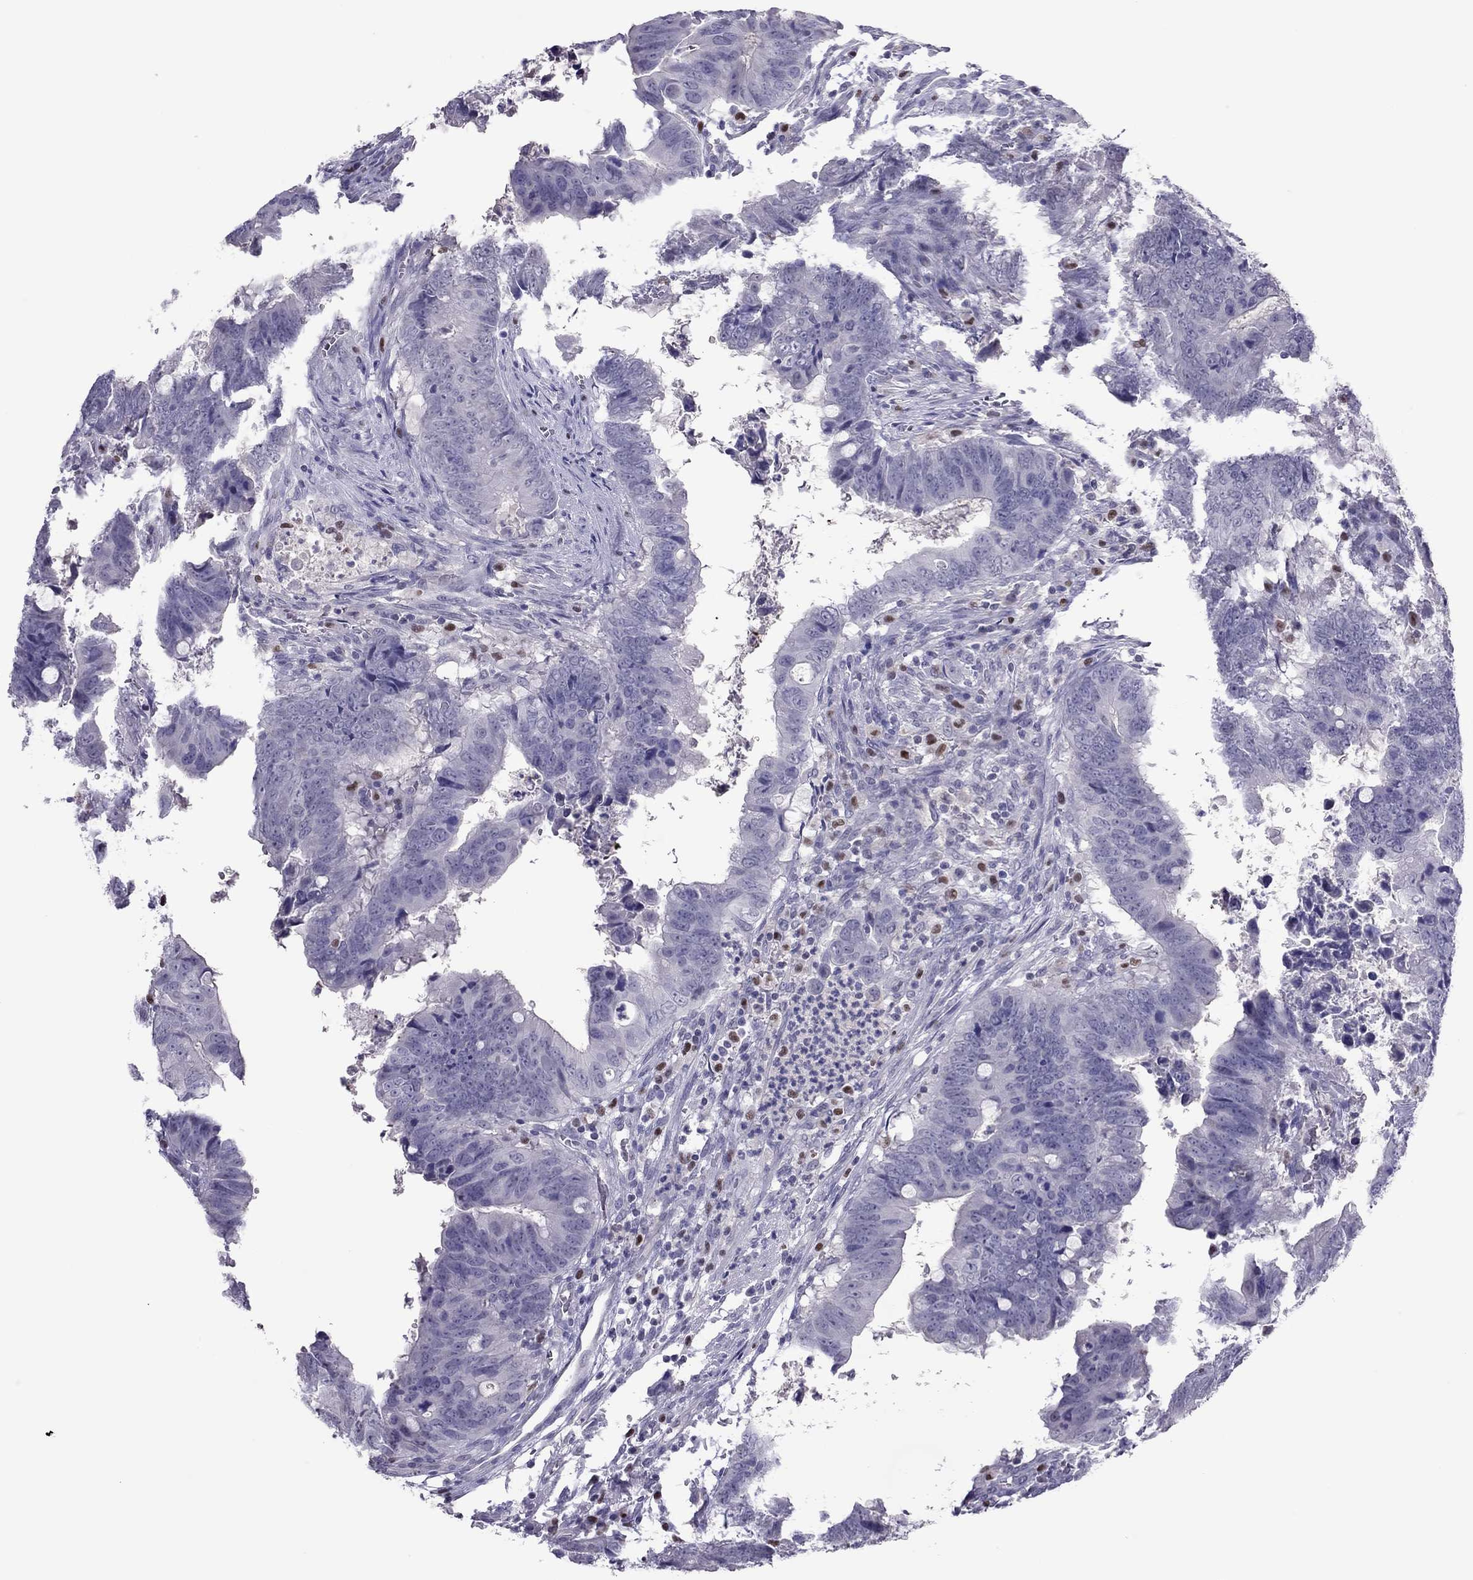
{"staining": {"intensity": "negative", "quantity": "none", "location": "none"}, "tissue": "colorectal cancer", "cell_type": "Tumor cells", "image_type": "cancer", "snomed": [{"axis": "morphology", "description": "Adenocarcinoma, NOS"}, {"axis": "topography", "description": "Colon"}], "caption": "Tumor cells show no significant staining in colorectal cancer (adenocarcinoma). (Stains: DAB immunohistochemistry (IHC) with hematoxylin counter stain, Microscopy: brightfield microscopy at high magnification).", "gene": "SPINT3", "patient": {"sex": "female", "age": 82}}